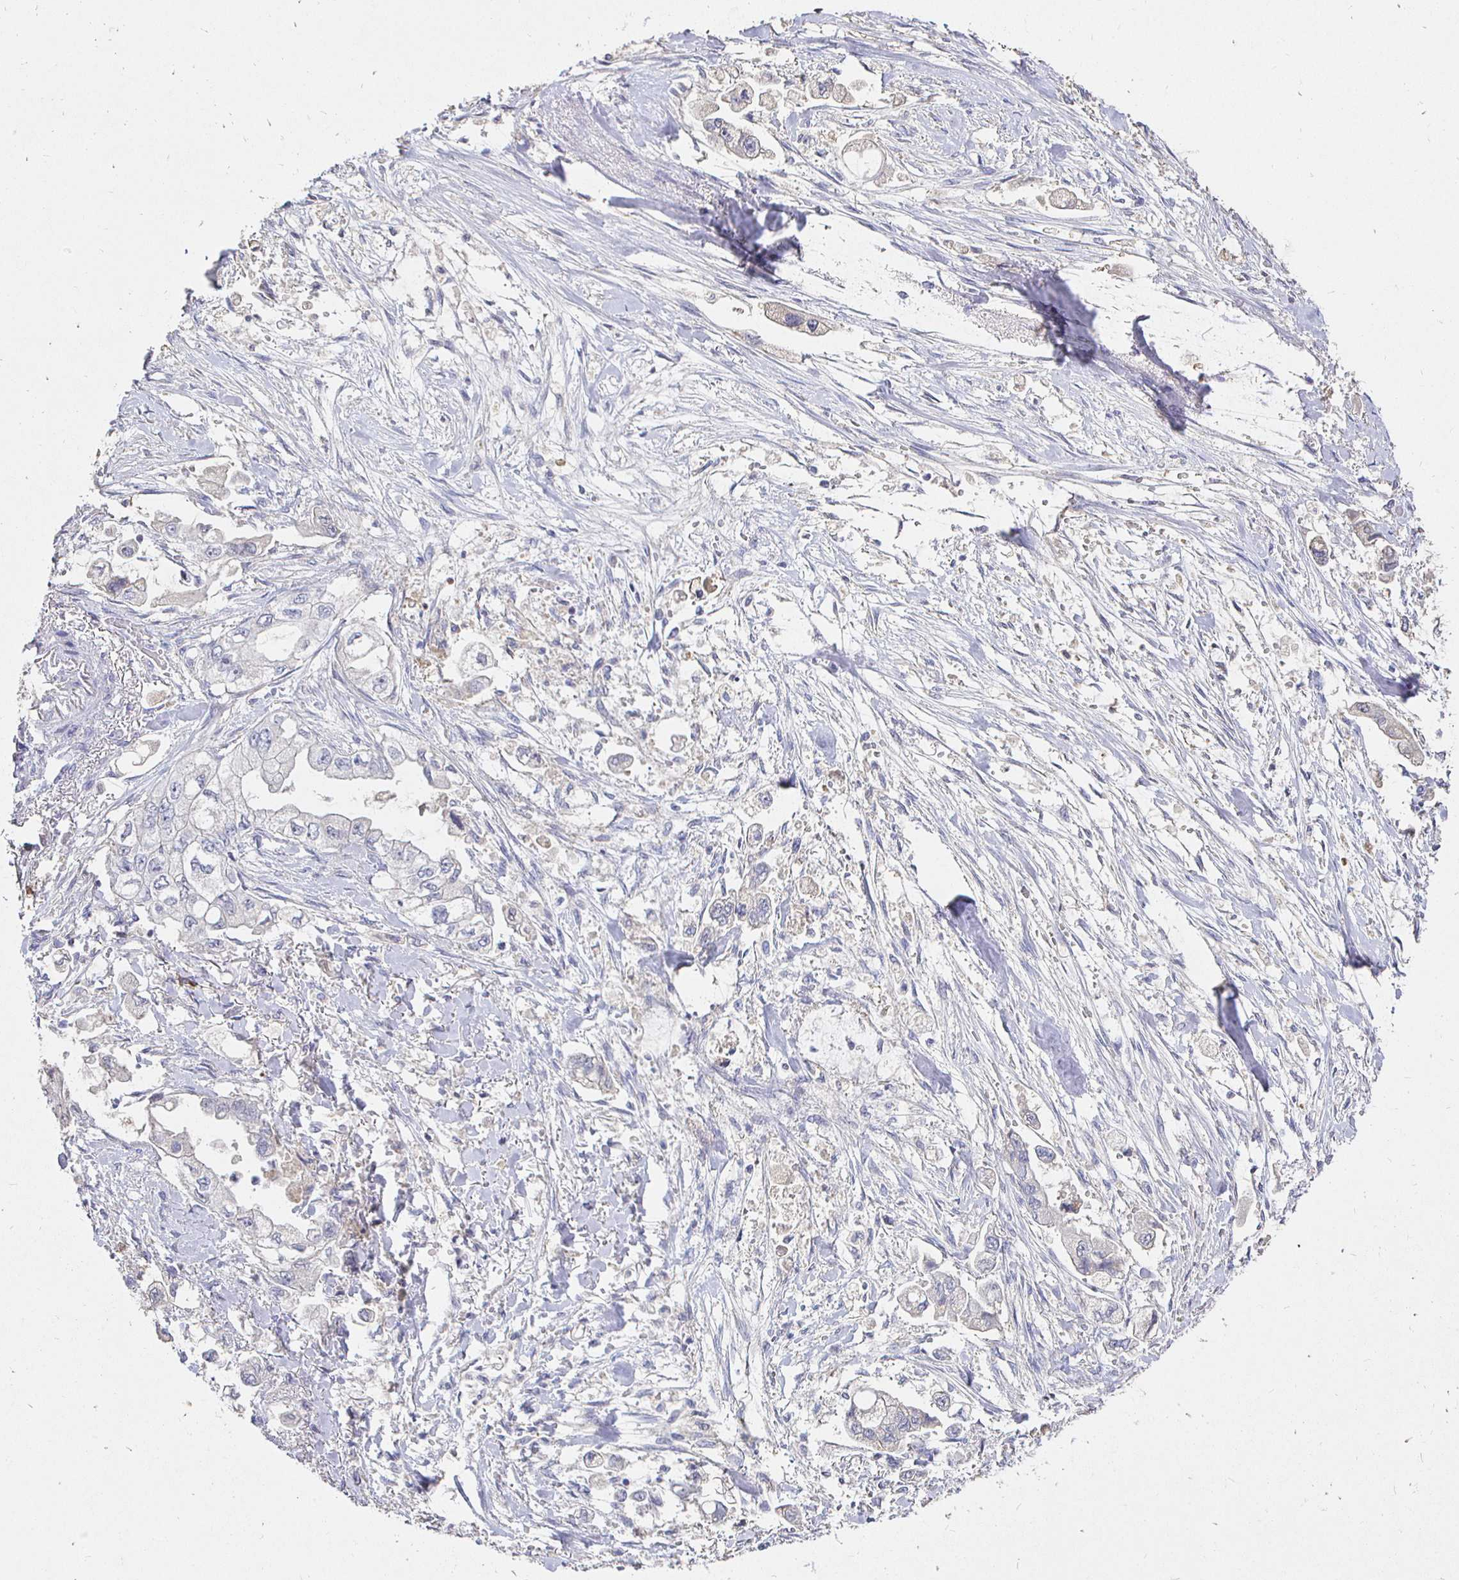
{"staining": {"intensity": "negative", "quantity": "none", "location": "none"}, "tissue": "stomach cancer", "cell_type": "Tumor cells", "image_type": "cancer", "snomed": [{"axis": "morphology", "description": "Adenocarcinoma, NOS"}, {"axis": "topography", "description": "Stomach"}], "caption": "Histopathology image shows no significant protein staining in tumor cells of stomach cancer (adenocarcinoma).", "gene": "CXCR3", "patient": {"sex": "male", "age": 62}}